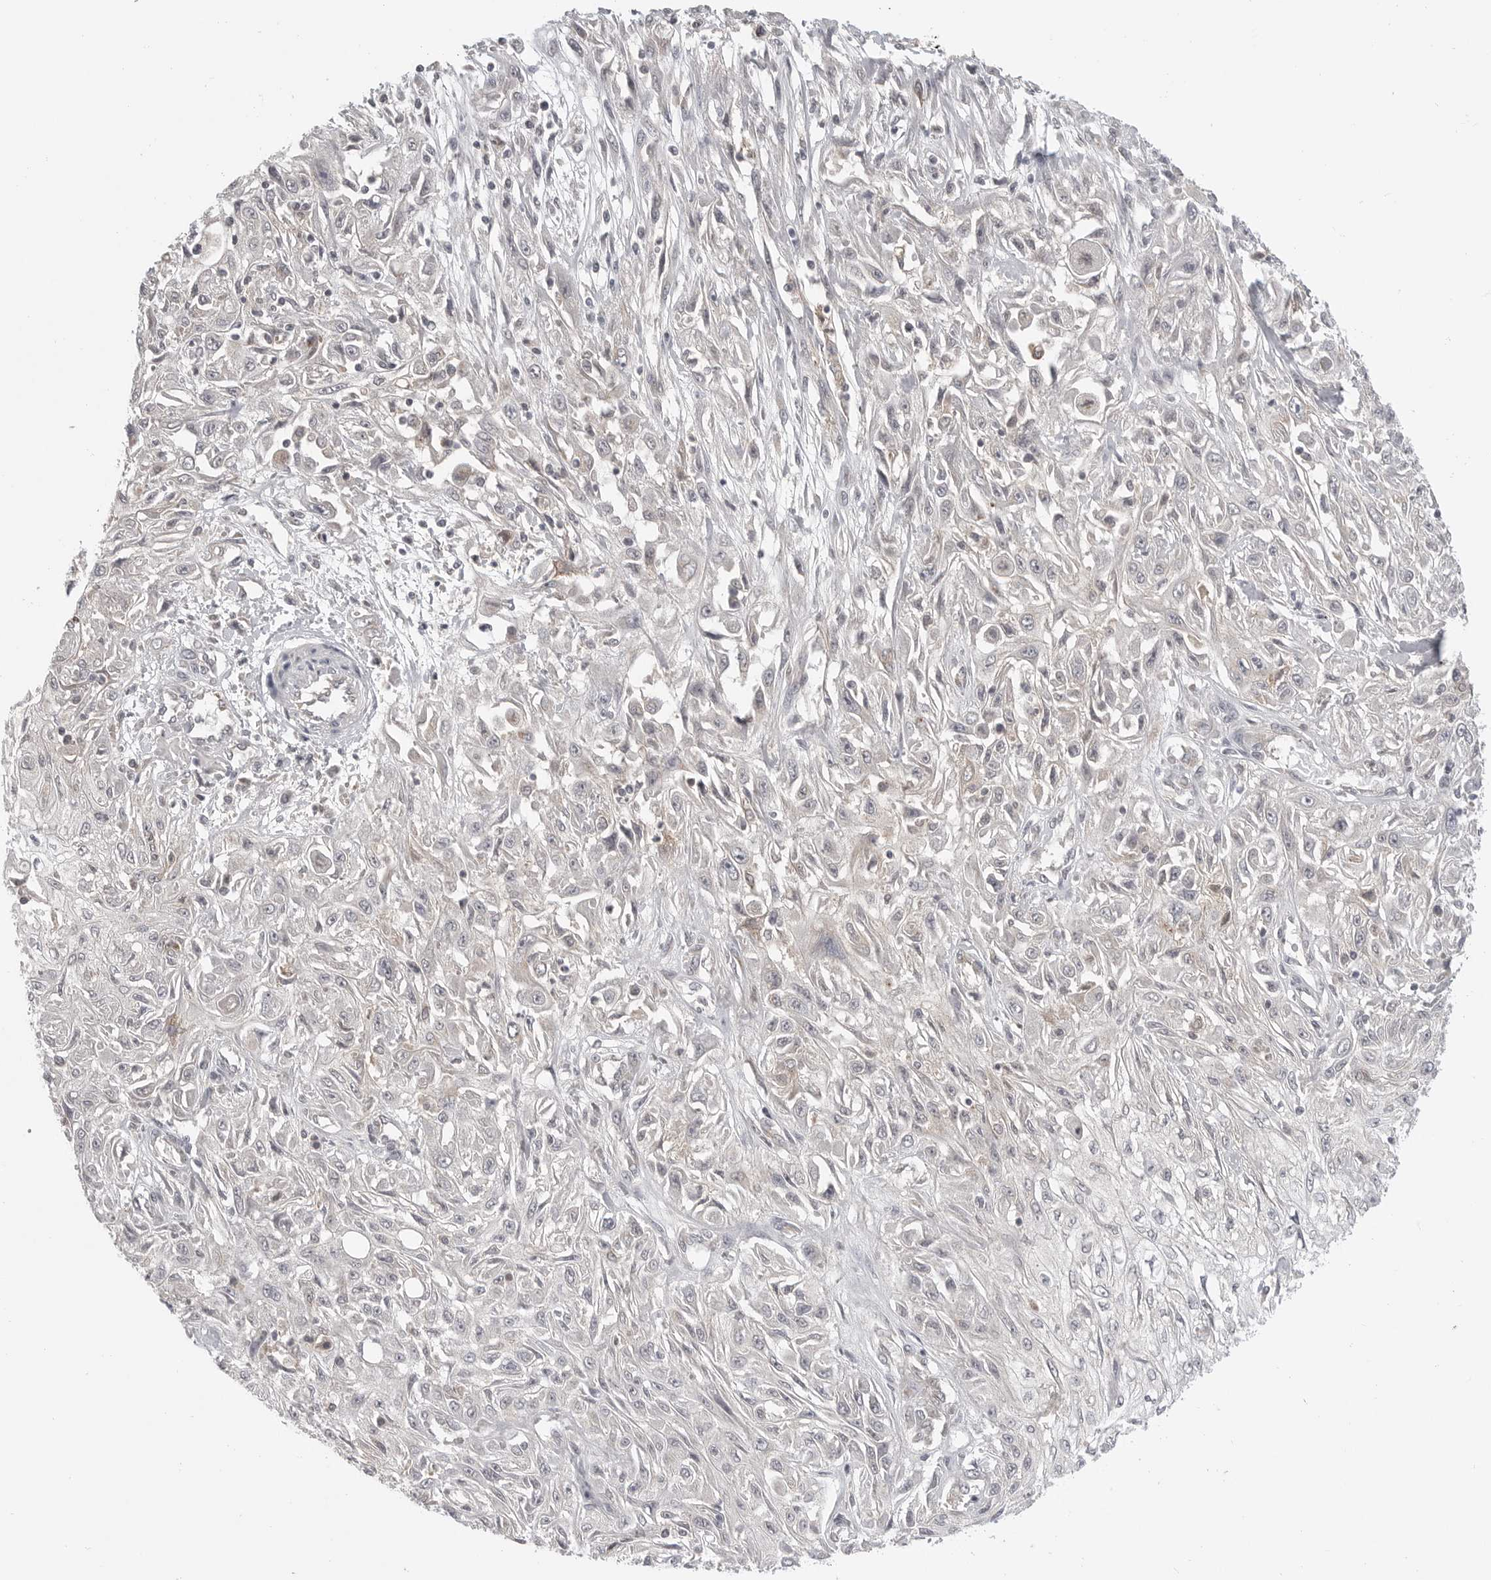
{"staining": {"intensity": "negative", "quantity": "none", "location": "none"}, "tissue": "skin cancer", "cell_type": "Tumor cells", "image_type": "cancer", "snomed": [{"axis": "morphology", "description": "Squamous cell carcinoma, NOS"}, {"axis": "morphology", "description": "Squamous cell carcinoma, metastatic, NOS"}, {"axis": "topography", "description": "Skin"}, {"axis": "topography", "description": "Lymph node"}], "caption": "IHC photomicrograph of human squamous cell carcinoma (skin) stained for a protein (brown), which shows no expression in tumor cells.", "gene": "IFNGR1", "patient": {"sex": "male", "age": 75}}